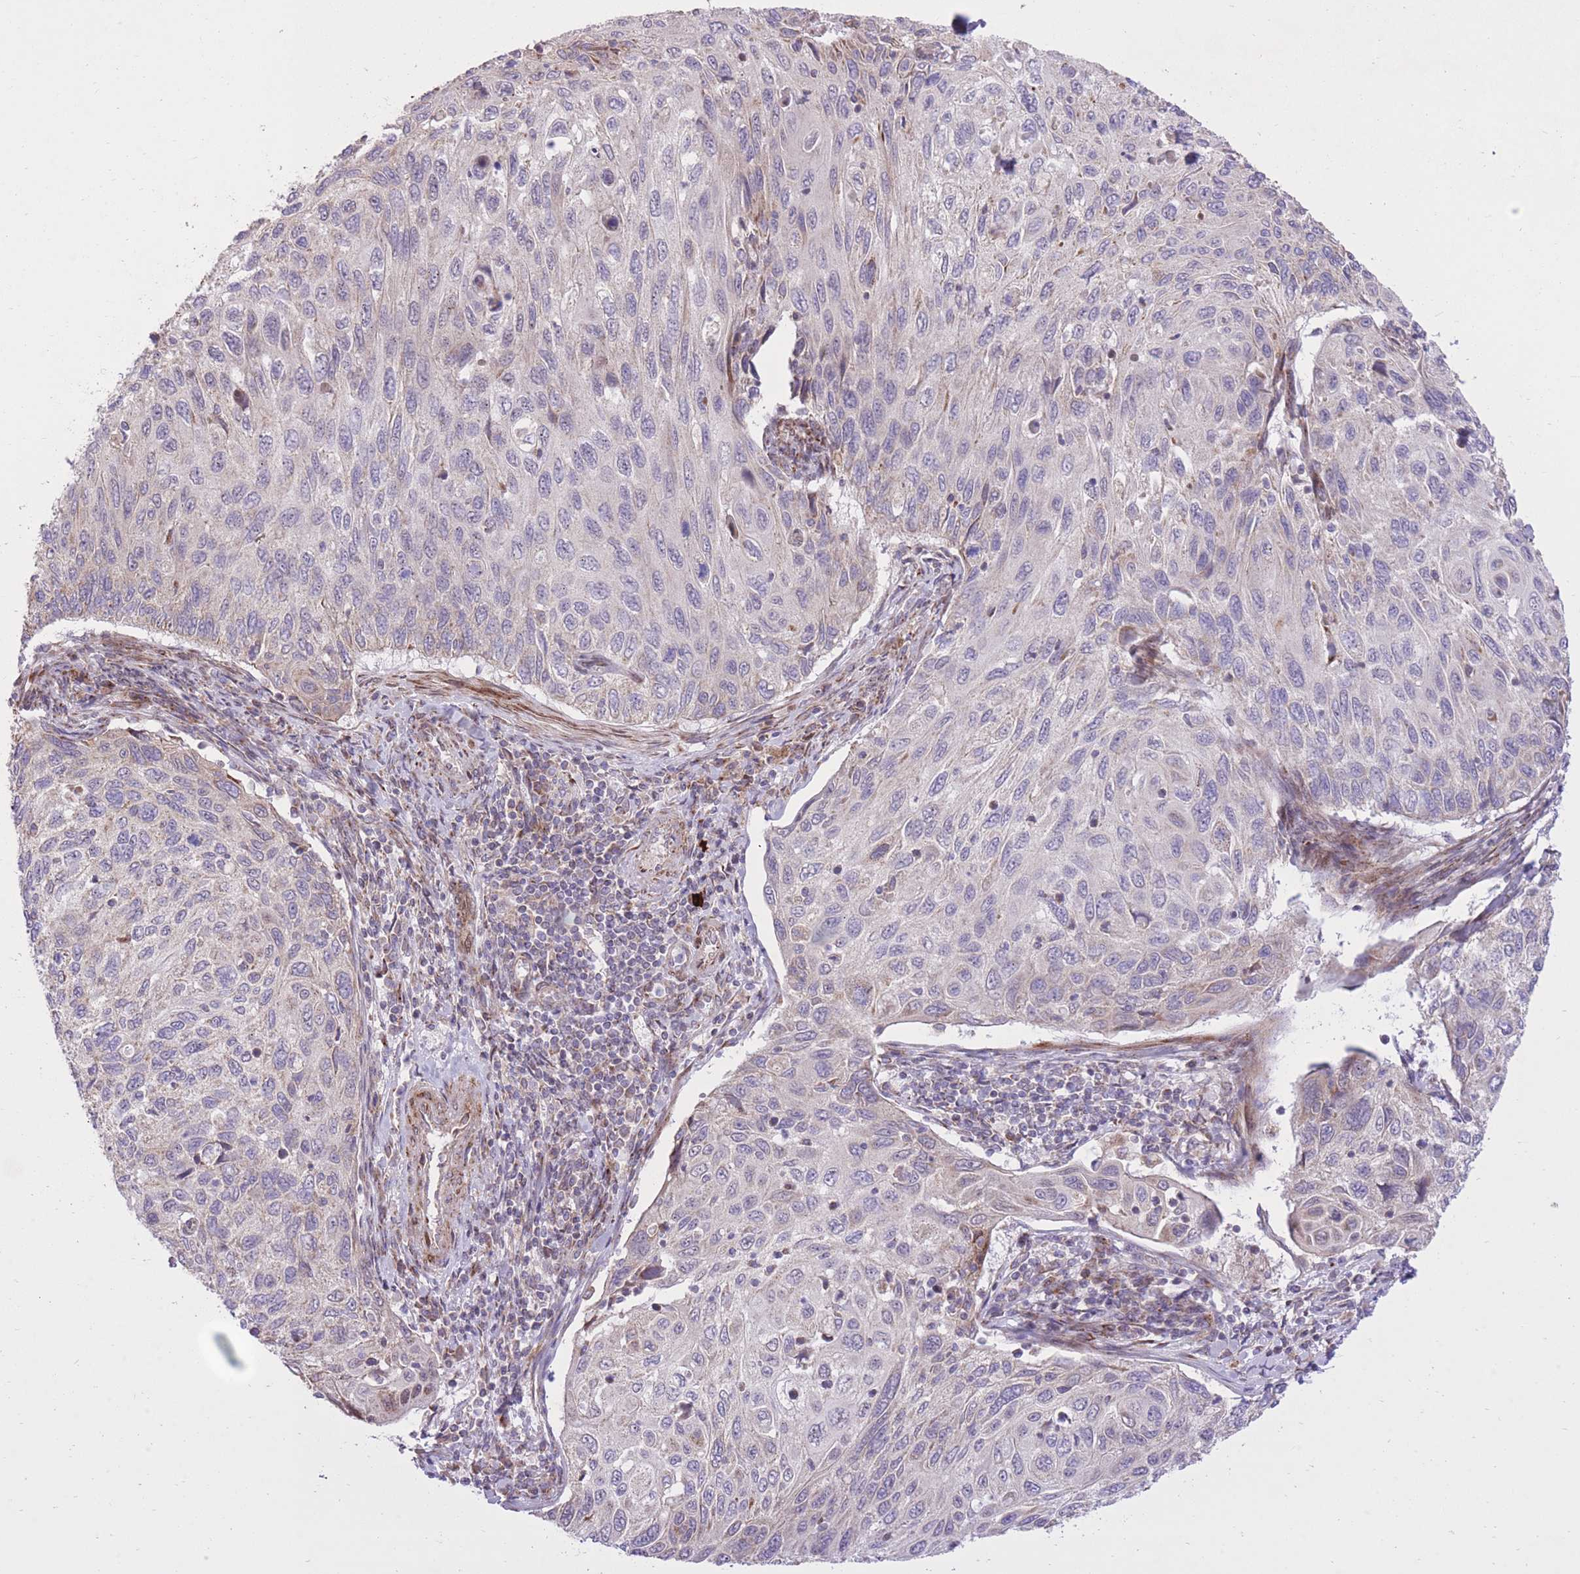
{"staining": {"intensity": "negative", "quantity": "none", "location": "none"}, "tissue": "cervical cancer", "cell_type": "Tumor cells", "image_type": "cancer", "snomed": [{"axis": "morphology", "description": "Squamous cell carcinoma, NOS"}, {"axis": "topography", "description": "Cervix"}], "caption": "An IHC histopathology image of squamous cell carcinoma (cervical) is shown. There is no staining in tumor cells of squamous cell carcinoma (cervical). Brightfield microscopy of IHC stained with DAB (3,3'-diaminobenzidine) (brown) and hematoxylin (blue), captured at high magnification.", "gene": "SLC4A4", "patient": {"sex": "female", "age": 70}}